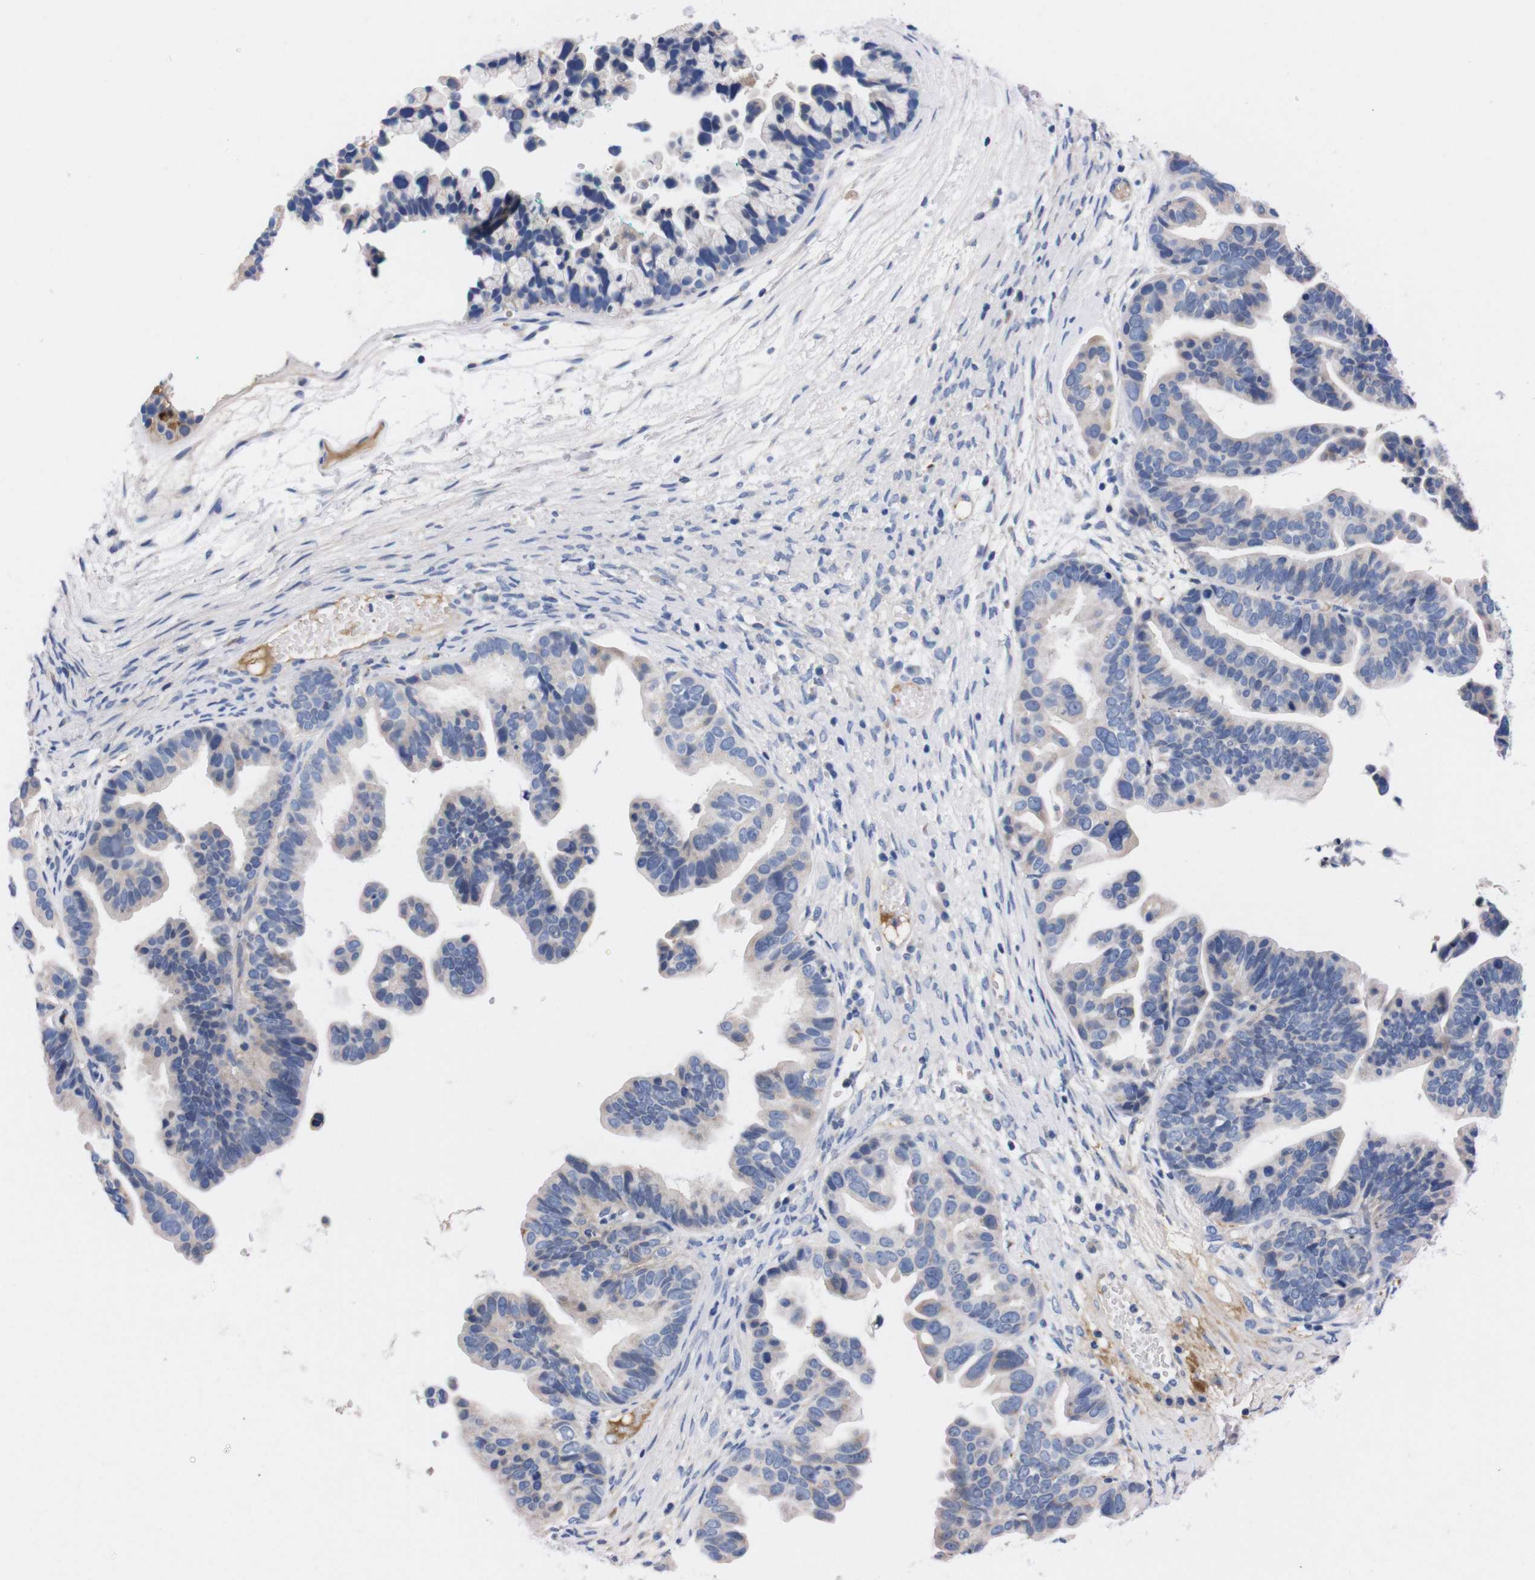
{"staining": {"intensity": "negative", "quantity": "none", "location": "none"}, "tissue": "ovarian cancer", "cell_type": "Tumor cells", "image_type": "cancer", "snomed": [{"axis": "morphology", "description": "Cystadenocarcinoma, serous, NOS"}, {"axis": "topography", "description": "Ovary"}], "caption": "An immunohistochemistry photomicrograph of ovarian cancer (serous cystadenocarcinoma) is shown. There is no staining in tumor cells of ovarian cancer (serous cystadenocarcinoma).", "gene": "FAM210A", "patient": {"sex": "female", "age": 56}}